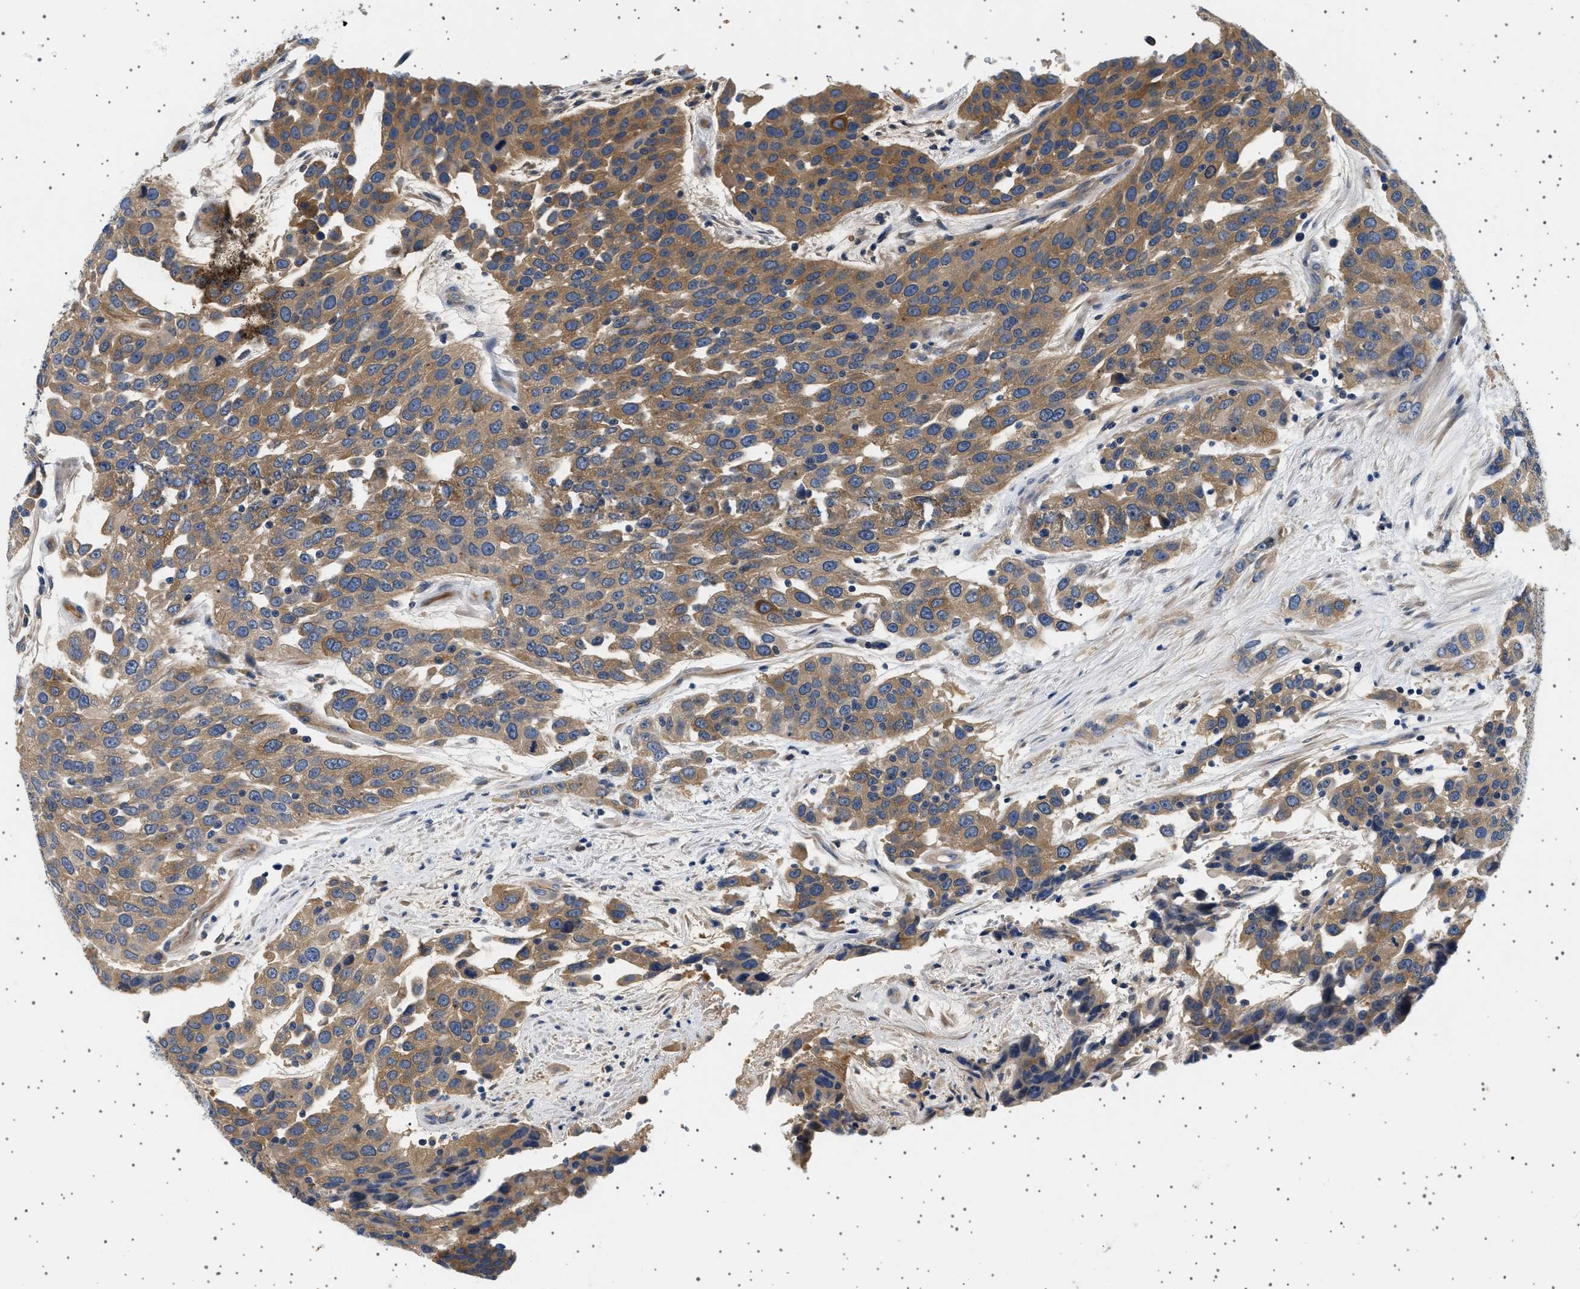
{"staining": {"intensity": "moderate", "quantity": ">75%", "location": "cytoplasmic/membranous"}, "tissue": "urothelial cancer", "cell_type": "Tumor cells", "image_type": "cancer", "snomed": [{"axis": "morphology", "description": "Urothelial carcinoma, High grade"}, {"axis": "topography", "description": "Urinary bladder"}], "caption": "Protein expression by immunohistochemistry (IHC) reveals moderate cytoplasmic/membranous staining in about >75% of tumor cells in urothelial carcinoma (high-grade).", "gene": "PLPP6", "patient": {"sex": "female", "age": 80}}